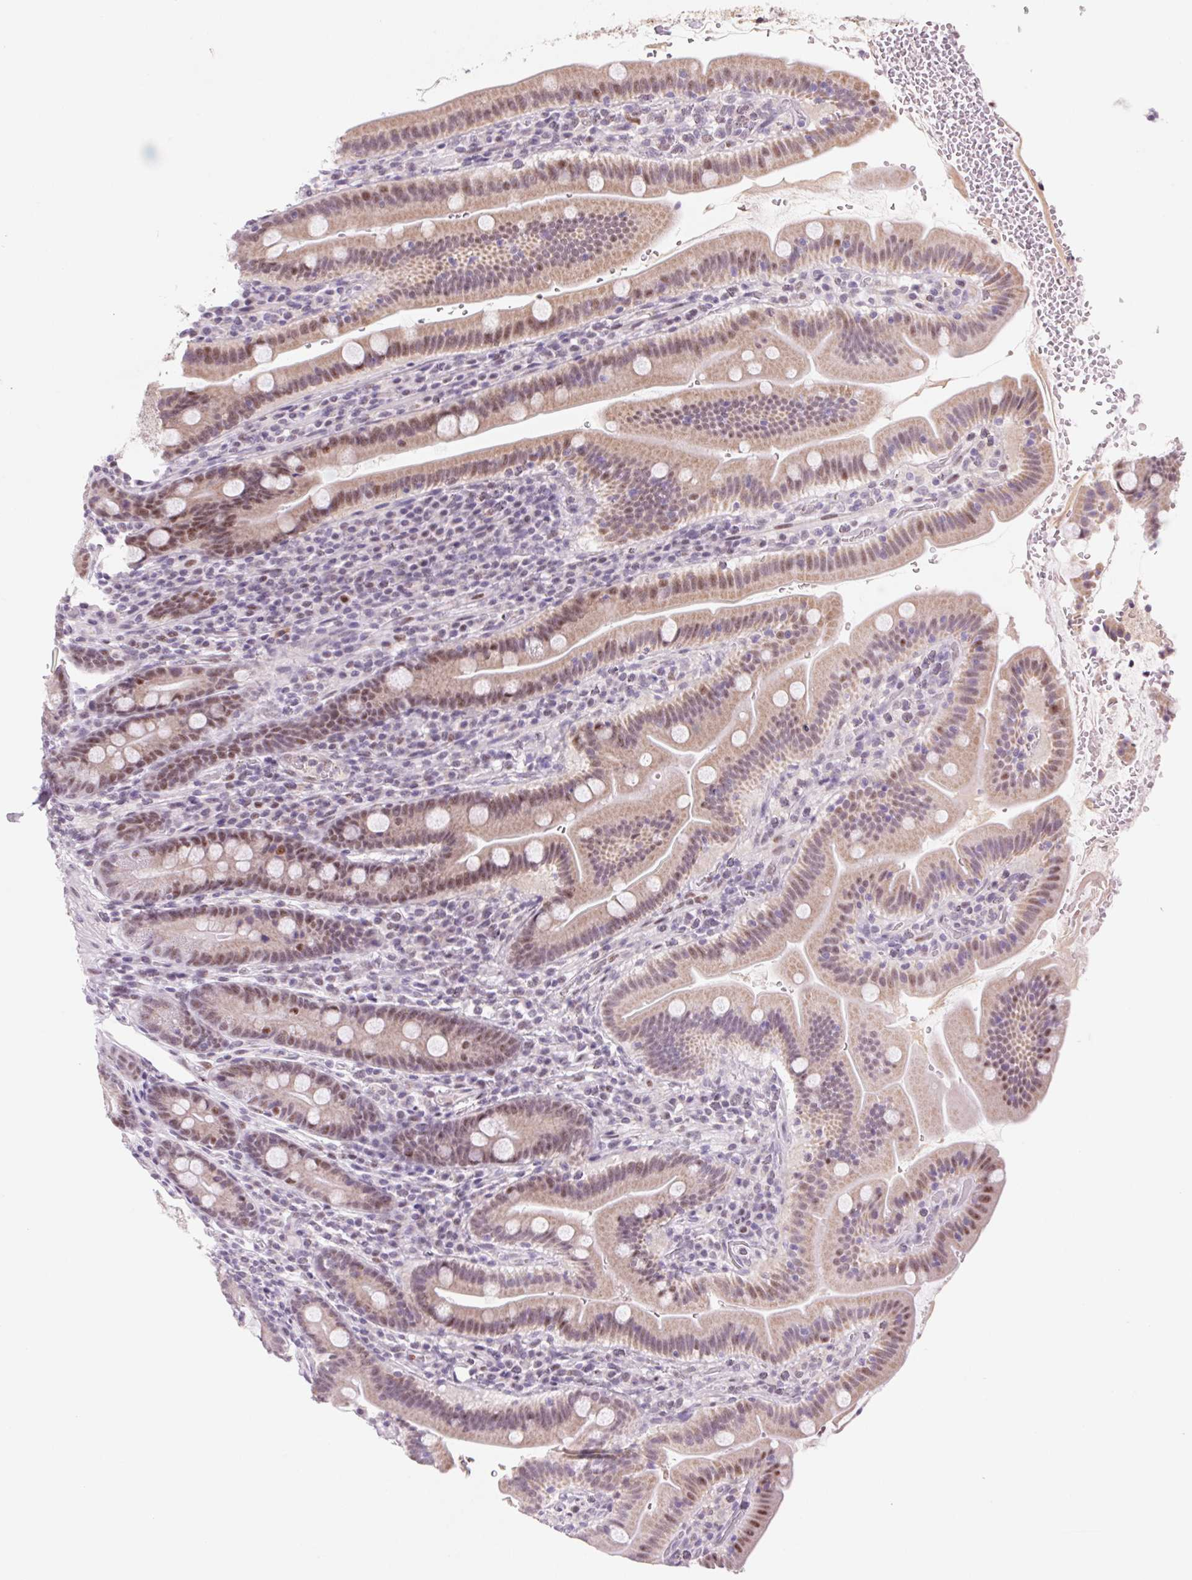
{"staining": {"intensity": "moderate", "quantity": ">75%", "location": "cytoplasmic/membranous,nuclear"}, "tissue": "small intestine", "cell_type": "Glandular cells", "image_type": "normal", "snomed": [{"axis": "morphology", "description": "Normal tissue, NOS"}, {"axis": "topography", "description": "Small intestine"}], "caption": "Immunohistochemistry (IHC) image of normal small intestine: human small intestine stained using IHC demonstrates medium levels of moderate protein expression localized specifically in the cytoplasmic/membranous,nuclear of glandular cells, appearing as a cytoplasmic/membranous,nuclear brown color.", "gene": "DPPA5", "patient": {"sex": "male", "age": 26}}